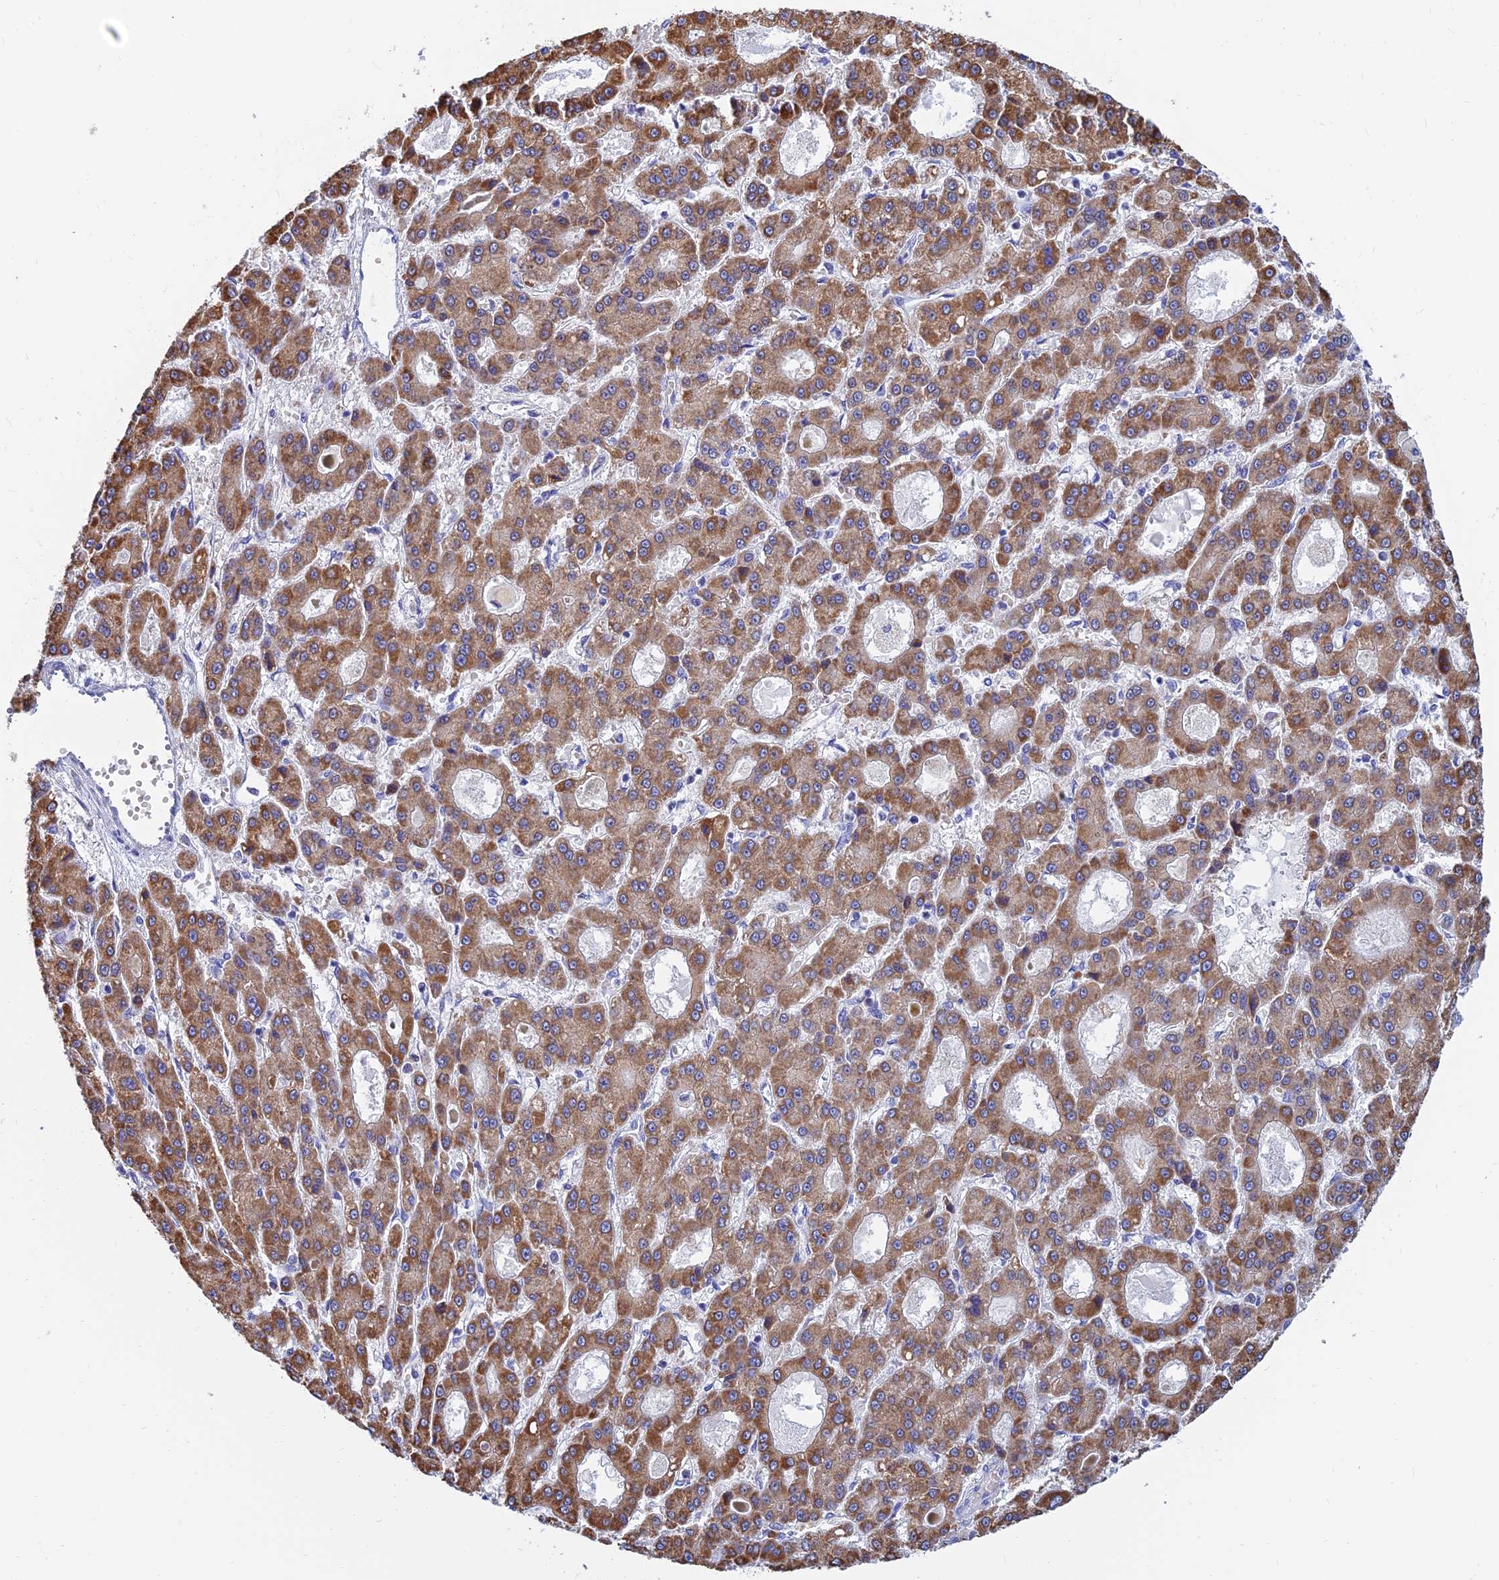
{"staining": {"intensity": "moderate", "quantity": ">75%", "location": "cytoplasmic/membranous"}, "tissue": "liver cancer", "cell_type": "Tumor cells", "image_type": "cancer", "snomed": [{"axis": "morphology", "description": "Carcinoma, Hepatocellular, NOS"}, {"axis": "topography", "description": "Liver"}], "caption": "A high-resolution micrograph shows immunohistochemistry staining of liver cancer (hepatocellular carcinoma), which shows moderate cytoplasmic/membranous expression in approximately >75% of tumor cells.", "gene": "MGST1", "patient": {"sex": "male", "age": 70}}